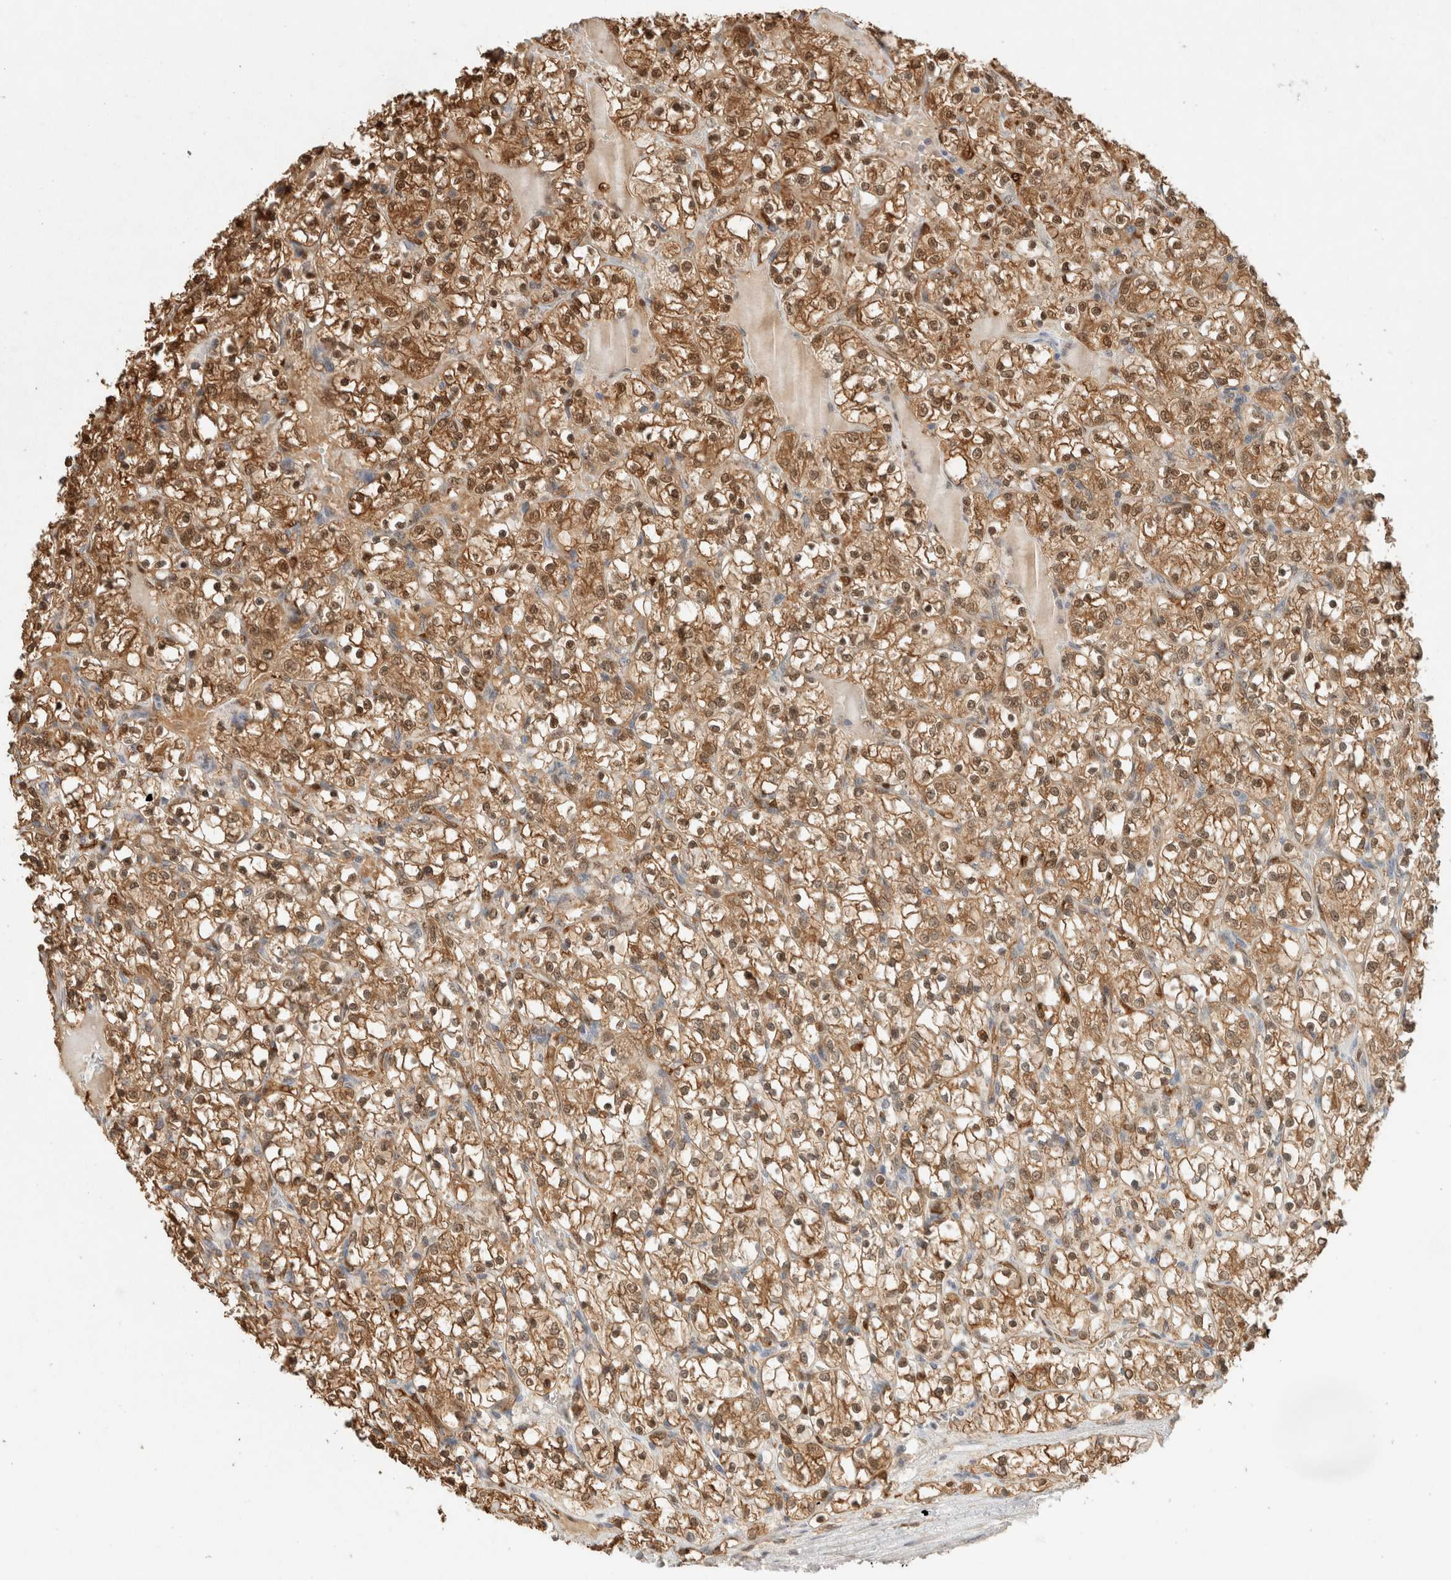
{"staining": {"intensity": "moderate", "quantity": ">75%", "location": "cytoplasmic/membranous,nuclear"}, "tissue": "renal cancer", "cell_type": "Tumor cells", "image_type": "cancer", "snomed": [{"axis": "morphology", "description": "Adenocarcinoma, NOS"}, {"axis": "topography", "description": "Kidney"}], "caption": "A histopathology image of adenocarcinoma (renal) stained for a protein shows moderate cytoplasmic/membranous and nuclear brown staining in tumor cells.", "gene": "CA13", "patient": {"sex": "female", "age": 69}}